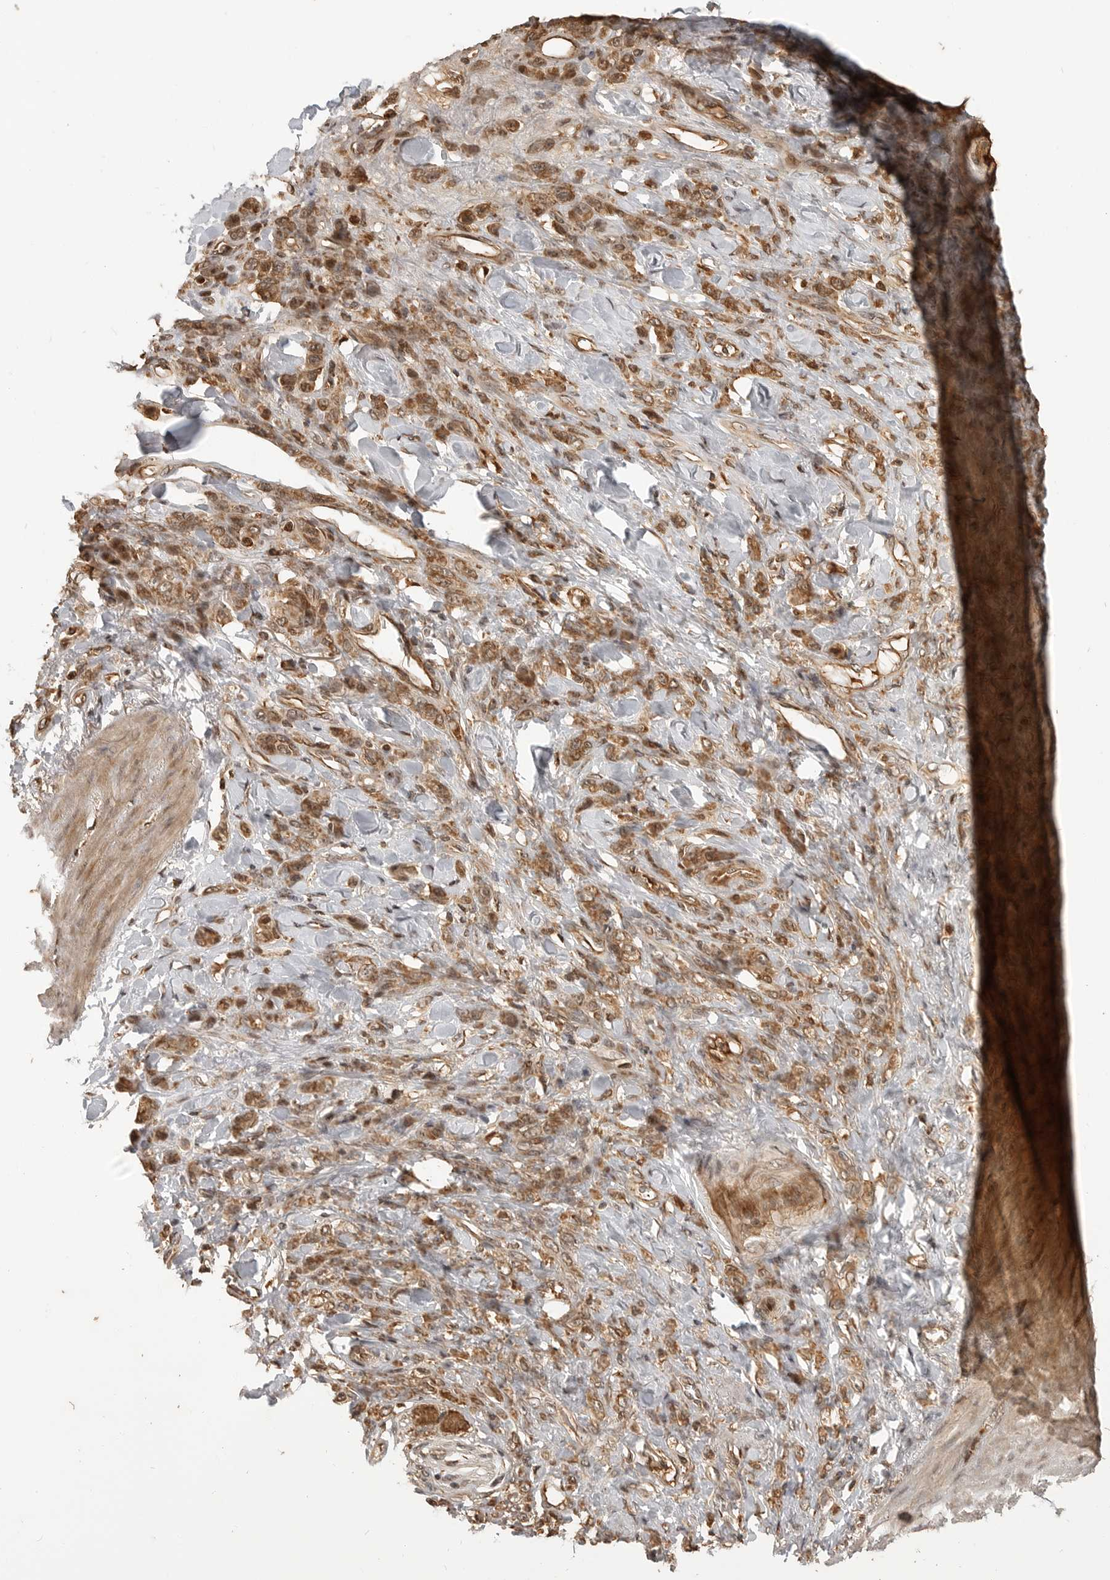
{"staining": {"intensity": "moderate", "quantity": ">75%", "location": "cytoplasmic/membranous,nuclear"}, "tissue": "stomach cancer", "cell_type": "Tumor cells", "image_type": "cancer", "snomed": [{"axis": "morphology", "description": "Normal tissue, NOS"}, {"axis": "morphology", "description": "Adenocarcinoma, NOS"}, {"axis": "topography", "description": "Stomach"}], "caption": "High-magnification brightfield microscopy of stomach cancer (adenocarcinoma) stained with DAB (3,3'-diaminobenzidine) (brown) and counterstained with hematoxylin (blue). tumor cells exhibit moderate cytoplasmic/membranous and nuclear staining is present in approximately>75% of cells. The staining was performed using DAB (3,3'-diaminobenzidine), with brown indicating positive protein expression. Nuclei are stained blue with hematoxylin.", "gene": "BMP2K", "patient": {"sex": "male", "age": 82}}